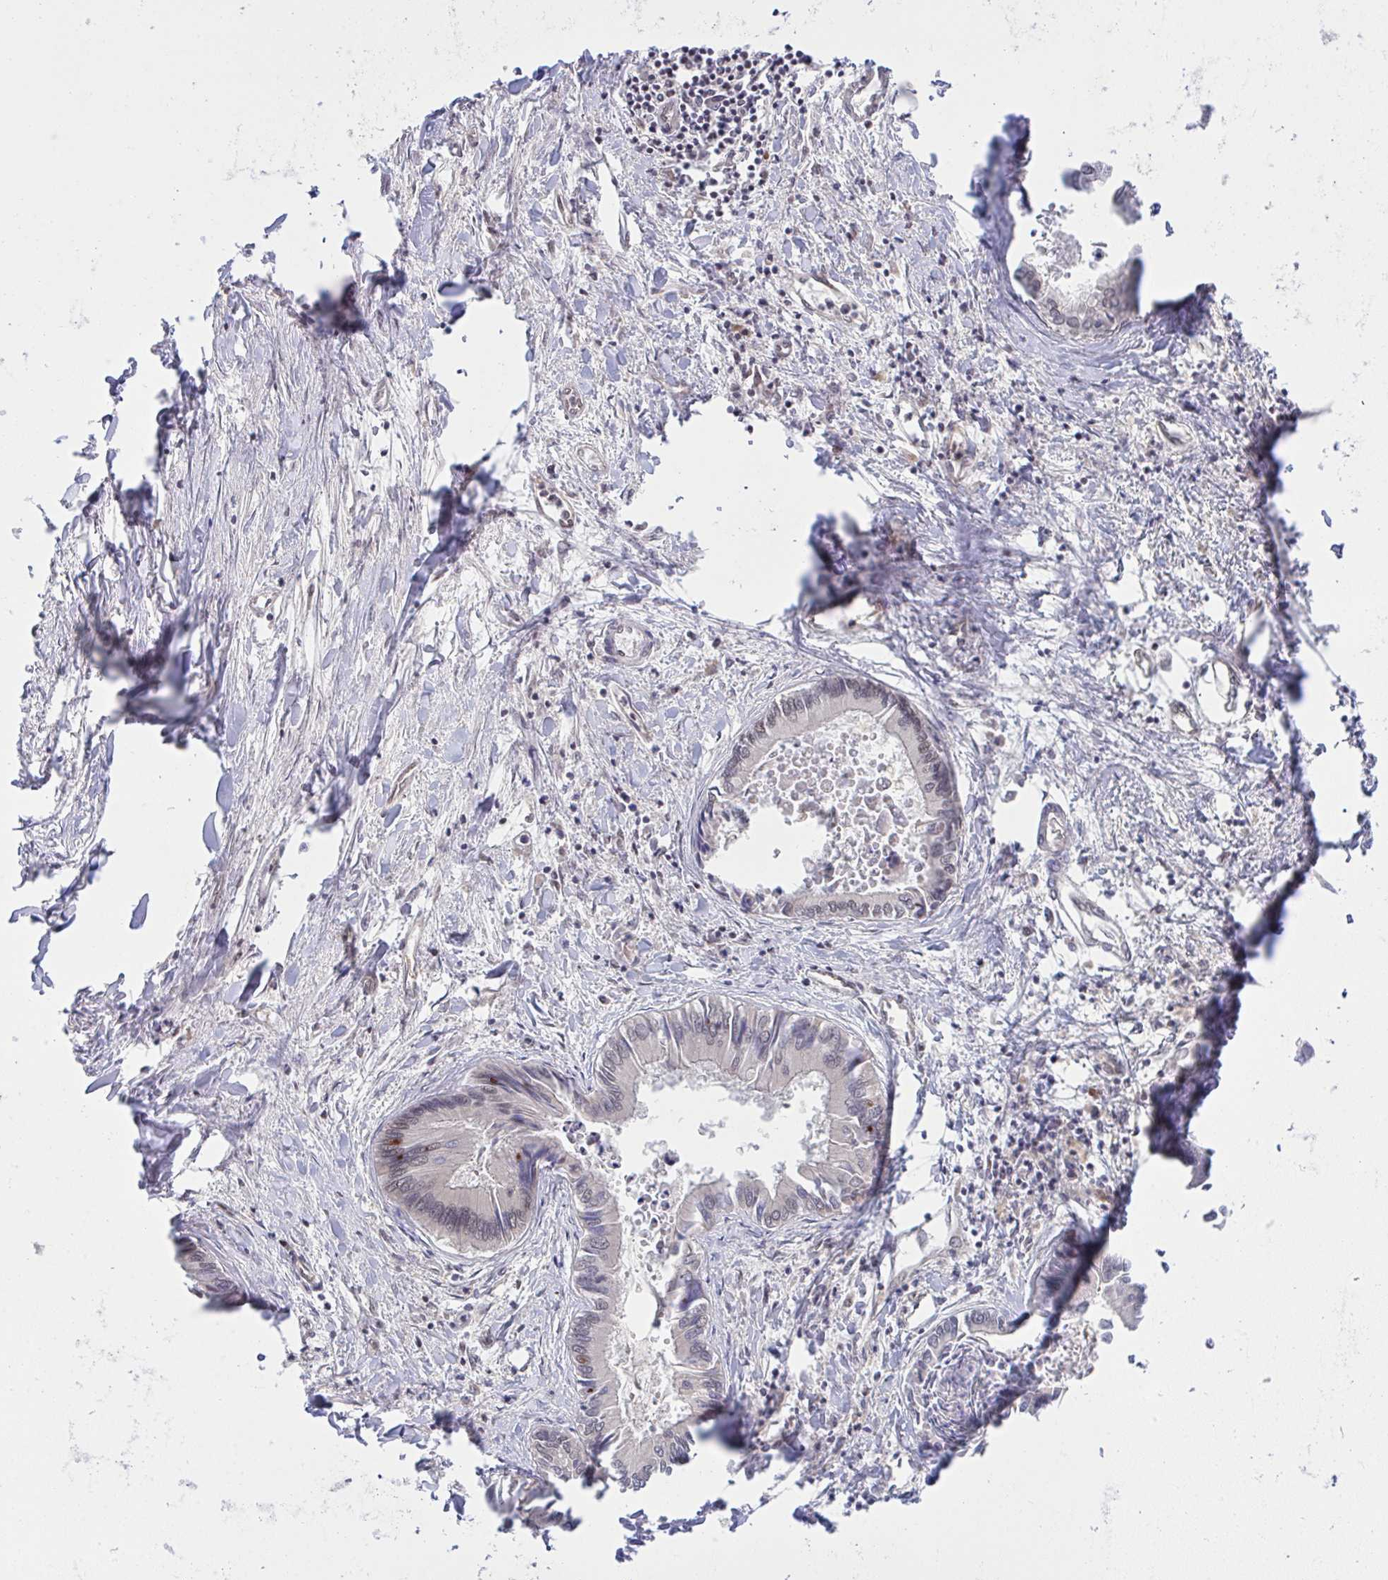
{"staining": {"intensity": "moderate", "quantity": "<25%", "location": "nuclear"}, "tissue": "liver cancer", "cell_type": "Tumor cells", "image_type": "cancer", "snomed": [{"axis": "morphology", "description": "Cholangiocarcinoma"}, {"axis": "topography", "description": "Liver"}], "caption": "Immunohistochemical staining of liver cancer (cholangiocarcinoma) shows low levels of moderate nuclear protein expression in about <25% of tumor cells.", "gene": "C9orf64", "patient": {"sex": "male", "age": 66}}